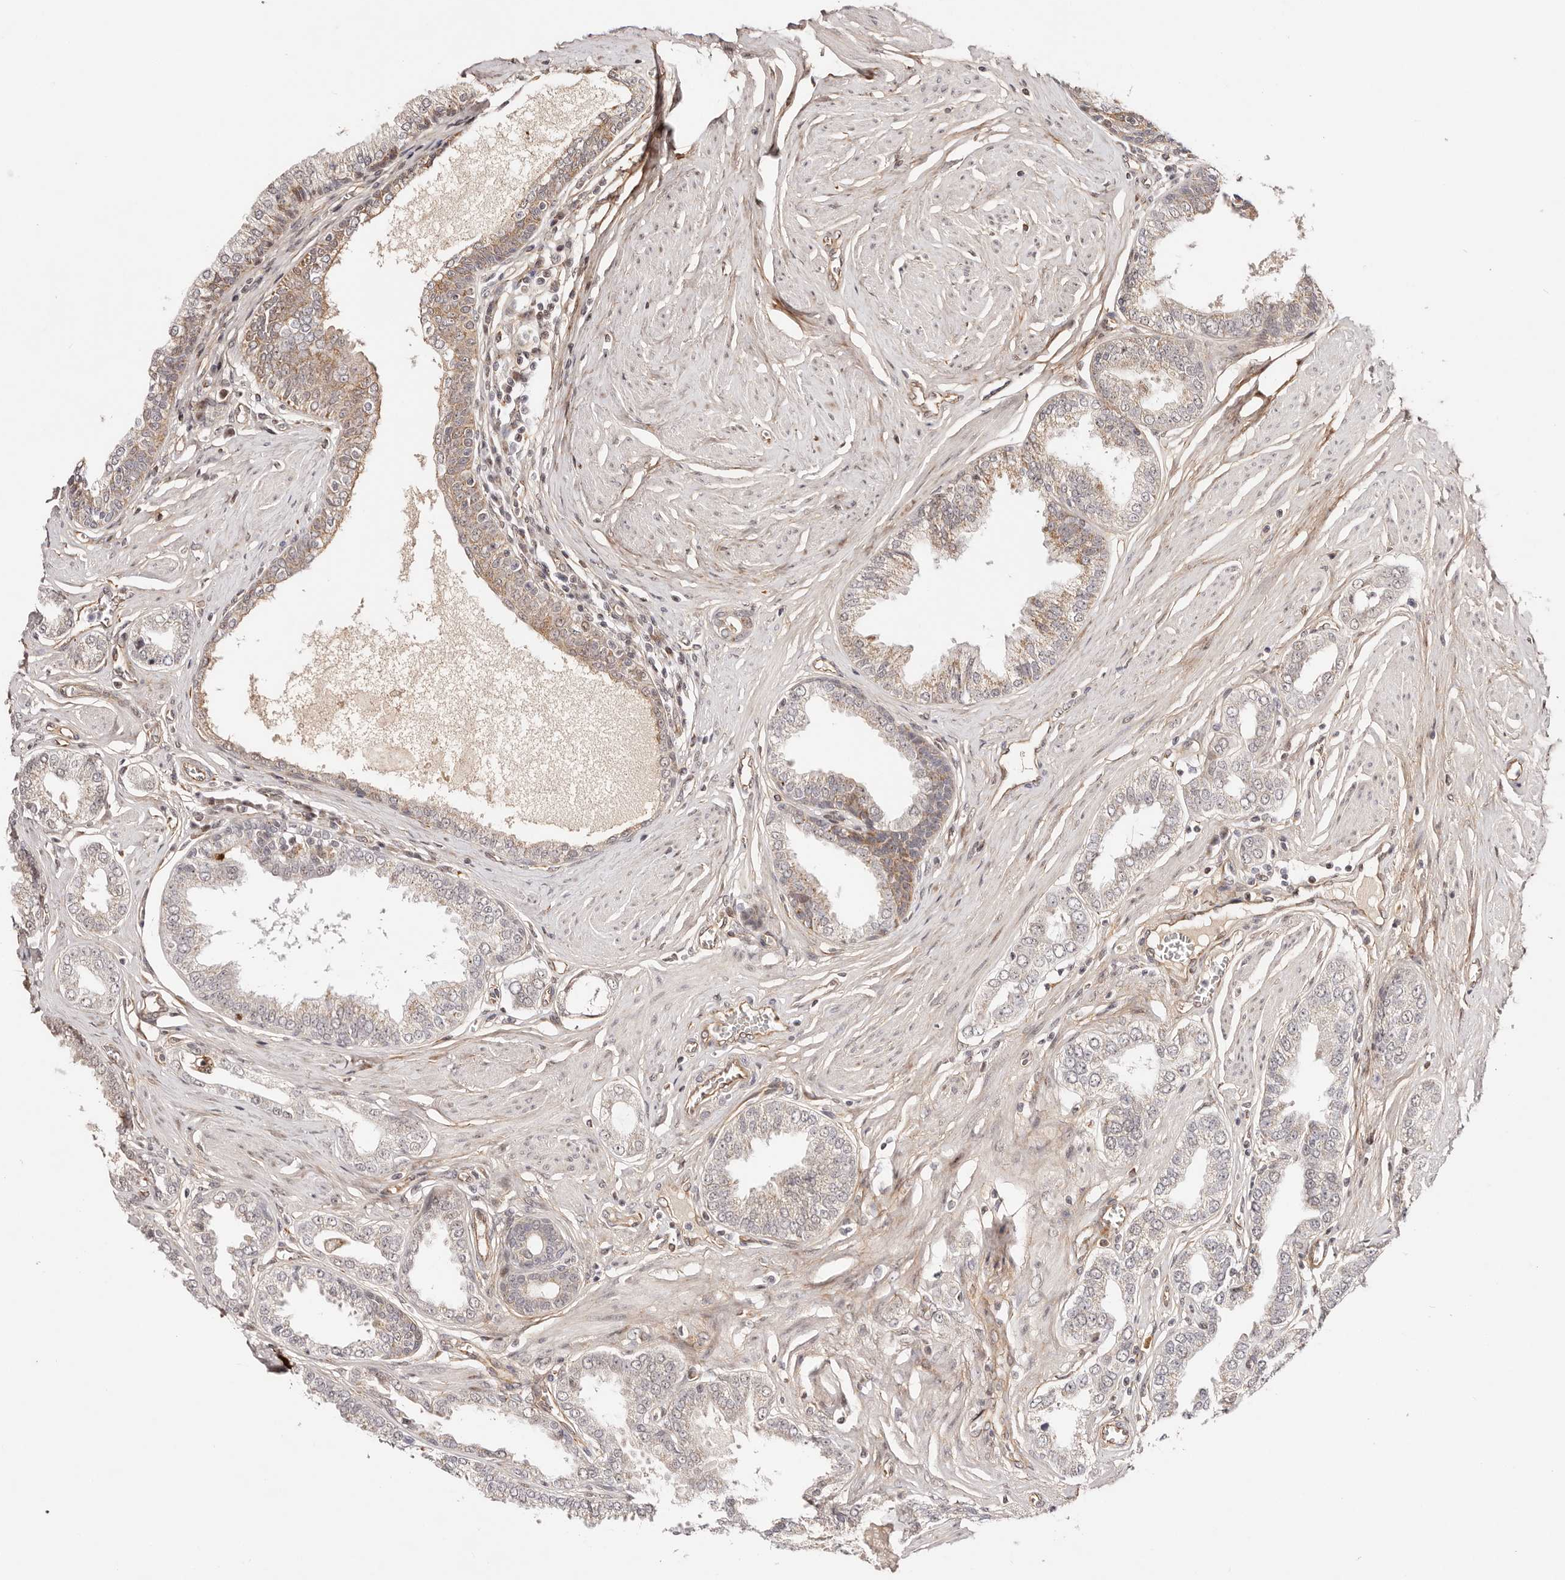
{"staining": {"intensity": "negative", "quantity": "none", "location": "none"}, "tissue": "prostate cancer", "cell_type": "Tumor cells", "image_type": "cancer", "snomed": [{"axis": "morphology", "description": "Adenocarcinoma, Low grade"}, {"axis": "topography", "description": "Prostate"}], "caption": "The photomicrograph demonstrates no staining of tumor cells in adenocarcinoma (low-grade) (prostate).", "gene": "WRN", "patient": {"sex": "male", "age": 63}}